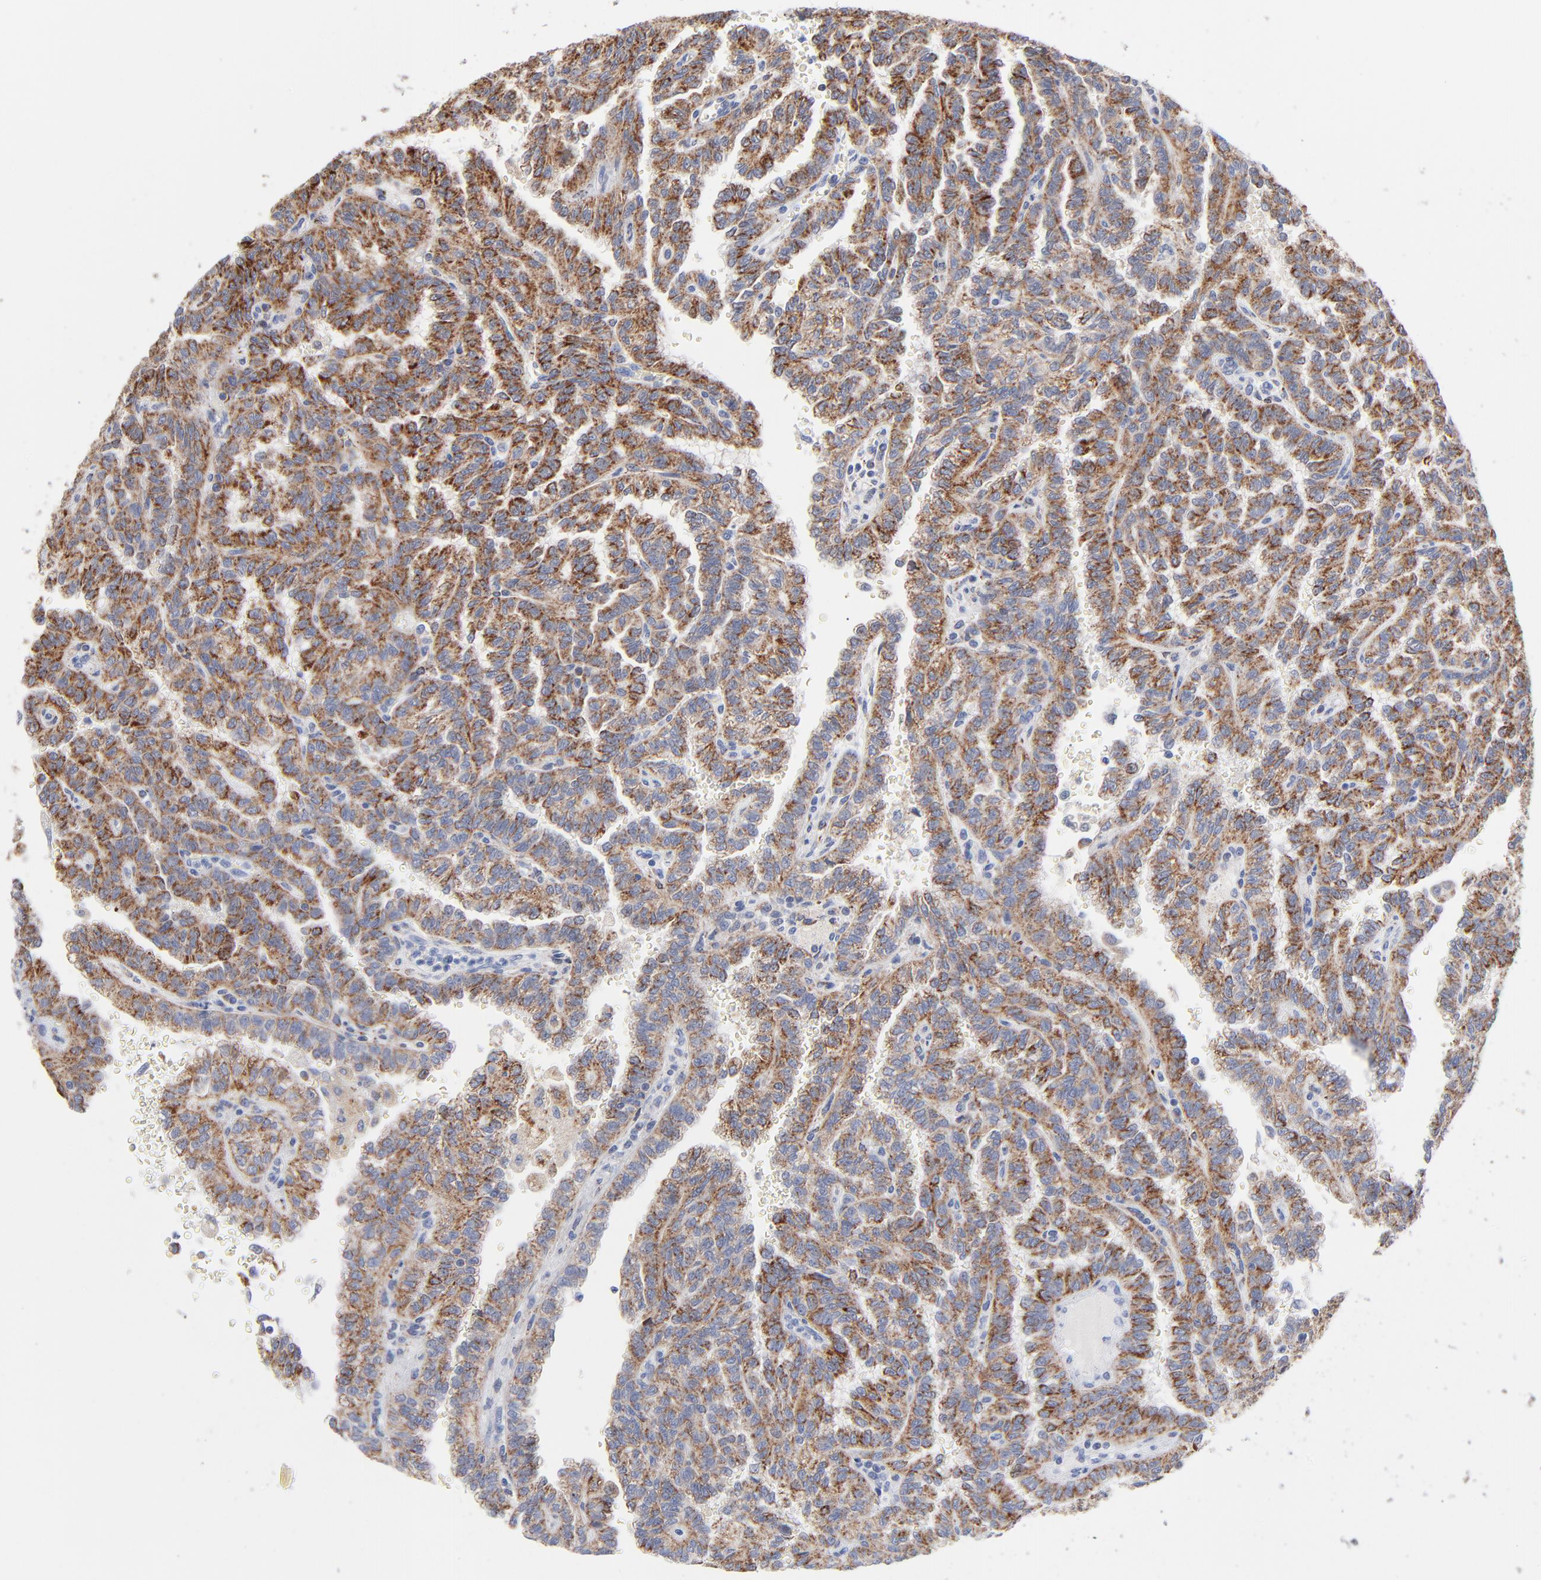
{"staining": {"intensity": "moderate", "quantity": ">75%", "location": "cytoplasmic/membranous"}, "tissue": "renal cancer", "cell_type": "Tumor cells", "image_type": "cancer", "snomed": [{"axis": "morphology", "description": "Inflammation, NOS"}, {"axis": "morphology", "description": "Adenocarcinoma, NOS"}, {"axis": "topography", "description": "Kidney"}], "caption": "Immunohistochemical staining of adenocarcinoma (renal) exhibits moderate cytoplasmic/membranous protein positivity in about >75% of tumor cells. The staining is performed using DAB brown chromogen to label protein expression. The nuclei are counter-stained blue using hematoxylin.", "gene": "CHCHD10", "patient": {"sex": "male", "age": 68}}